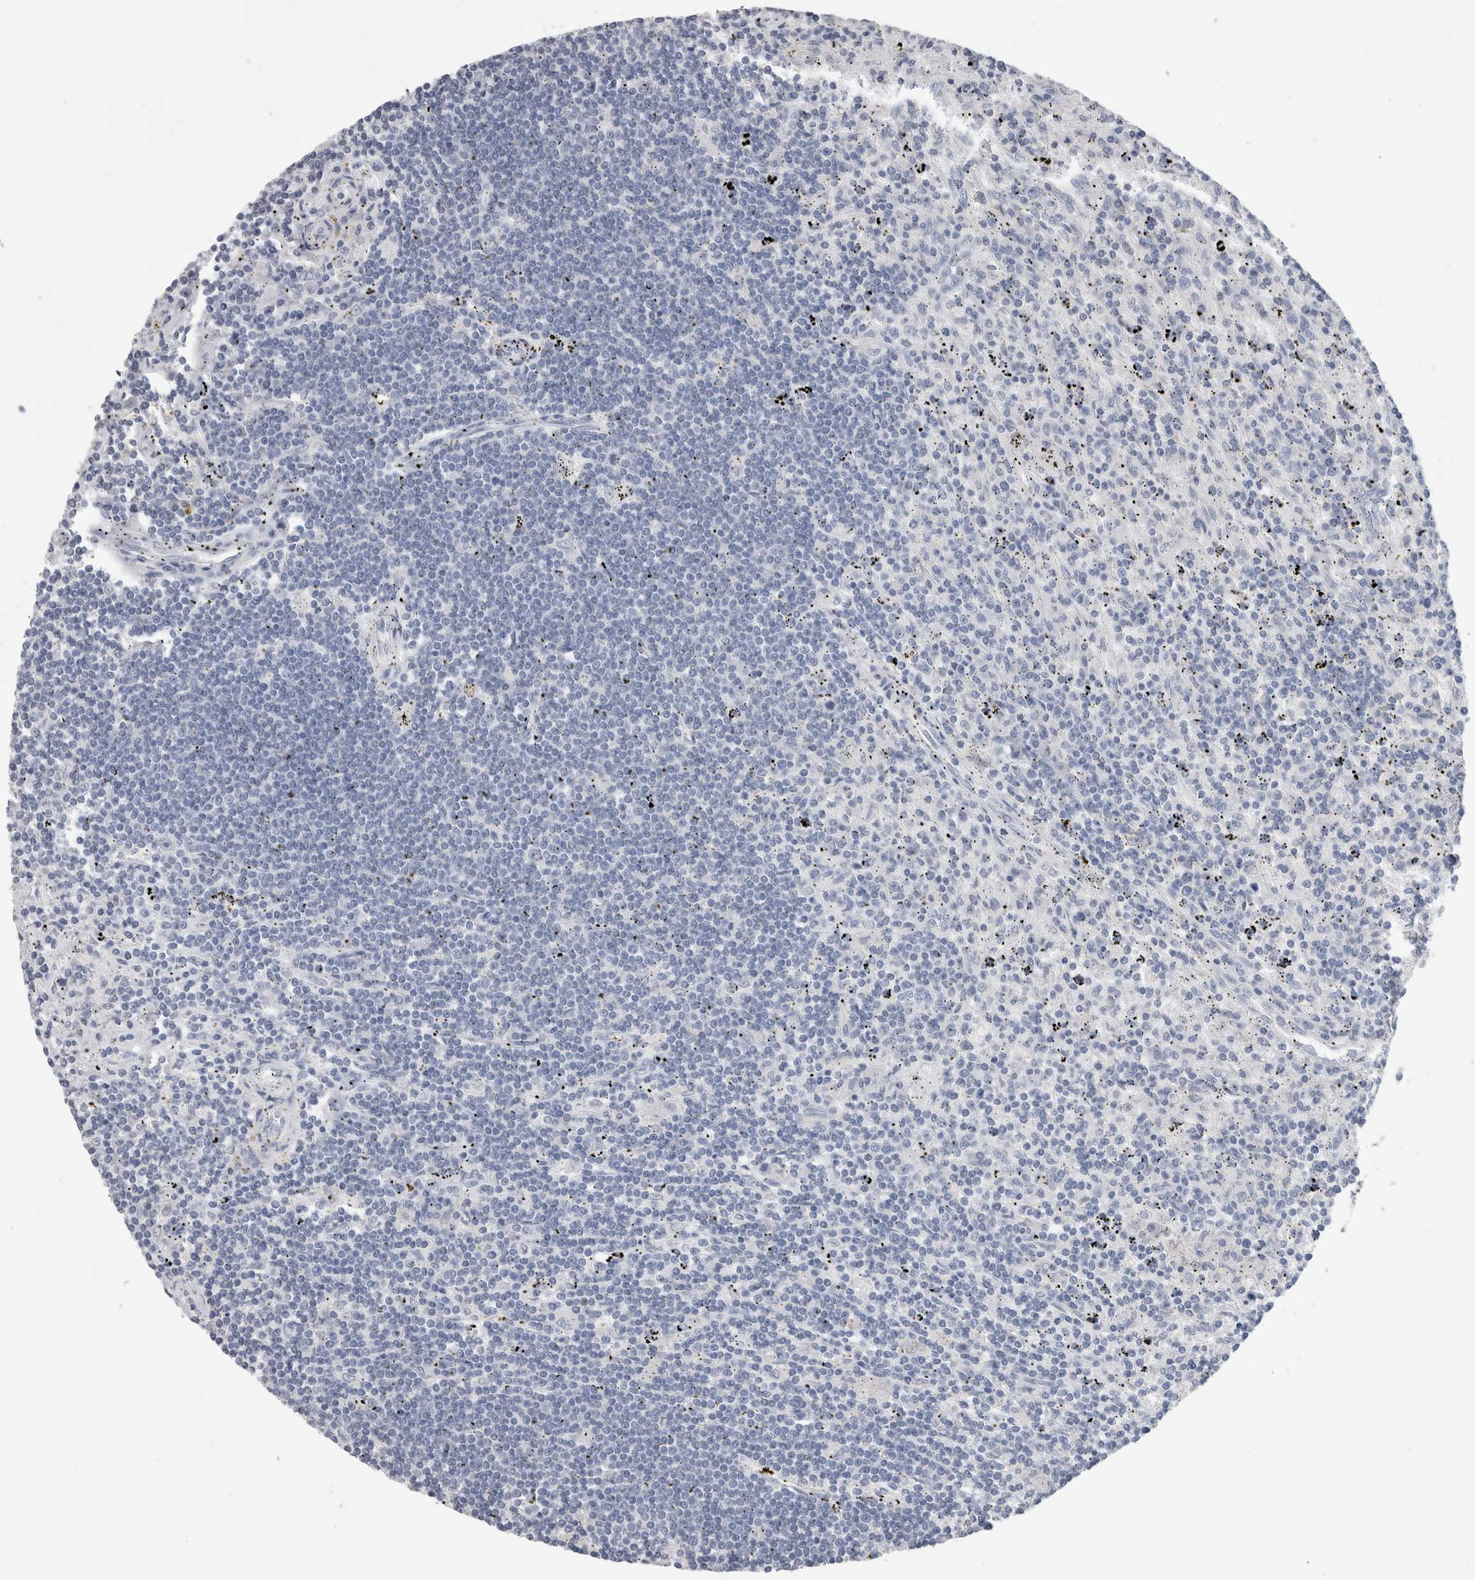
{"staining": {"intensity": "negative", "quantity": "none", "location": "none"}, "tissue": "lymphoma", "cell_type": "Tumor cells", "image_type": "cancer", "snomed": [{"axis": "morphology", "description": "Malignant lymphoma, non-Hodgkin's type, Low grade"}, {"axis": "topography", "description": "Spleen"}], "caption": "This histopathology image is of lymphoma stained with immunohistochemistry (IHC) to label a protein in brown with the nuclei are counter-stained blue. There is no expression in tumor cells.", "gene": "CA8", "patient": {"sex": "male", "age": 76}}